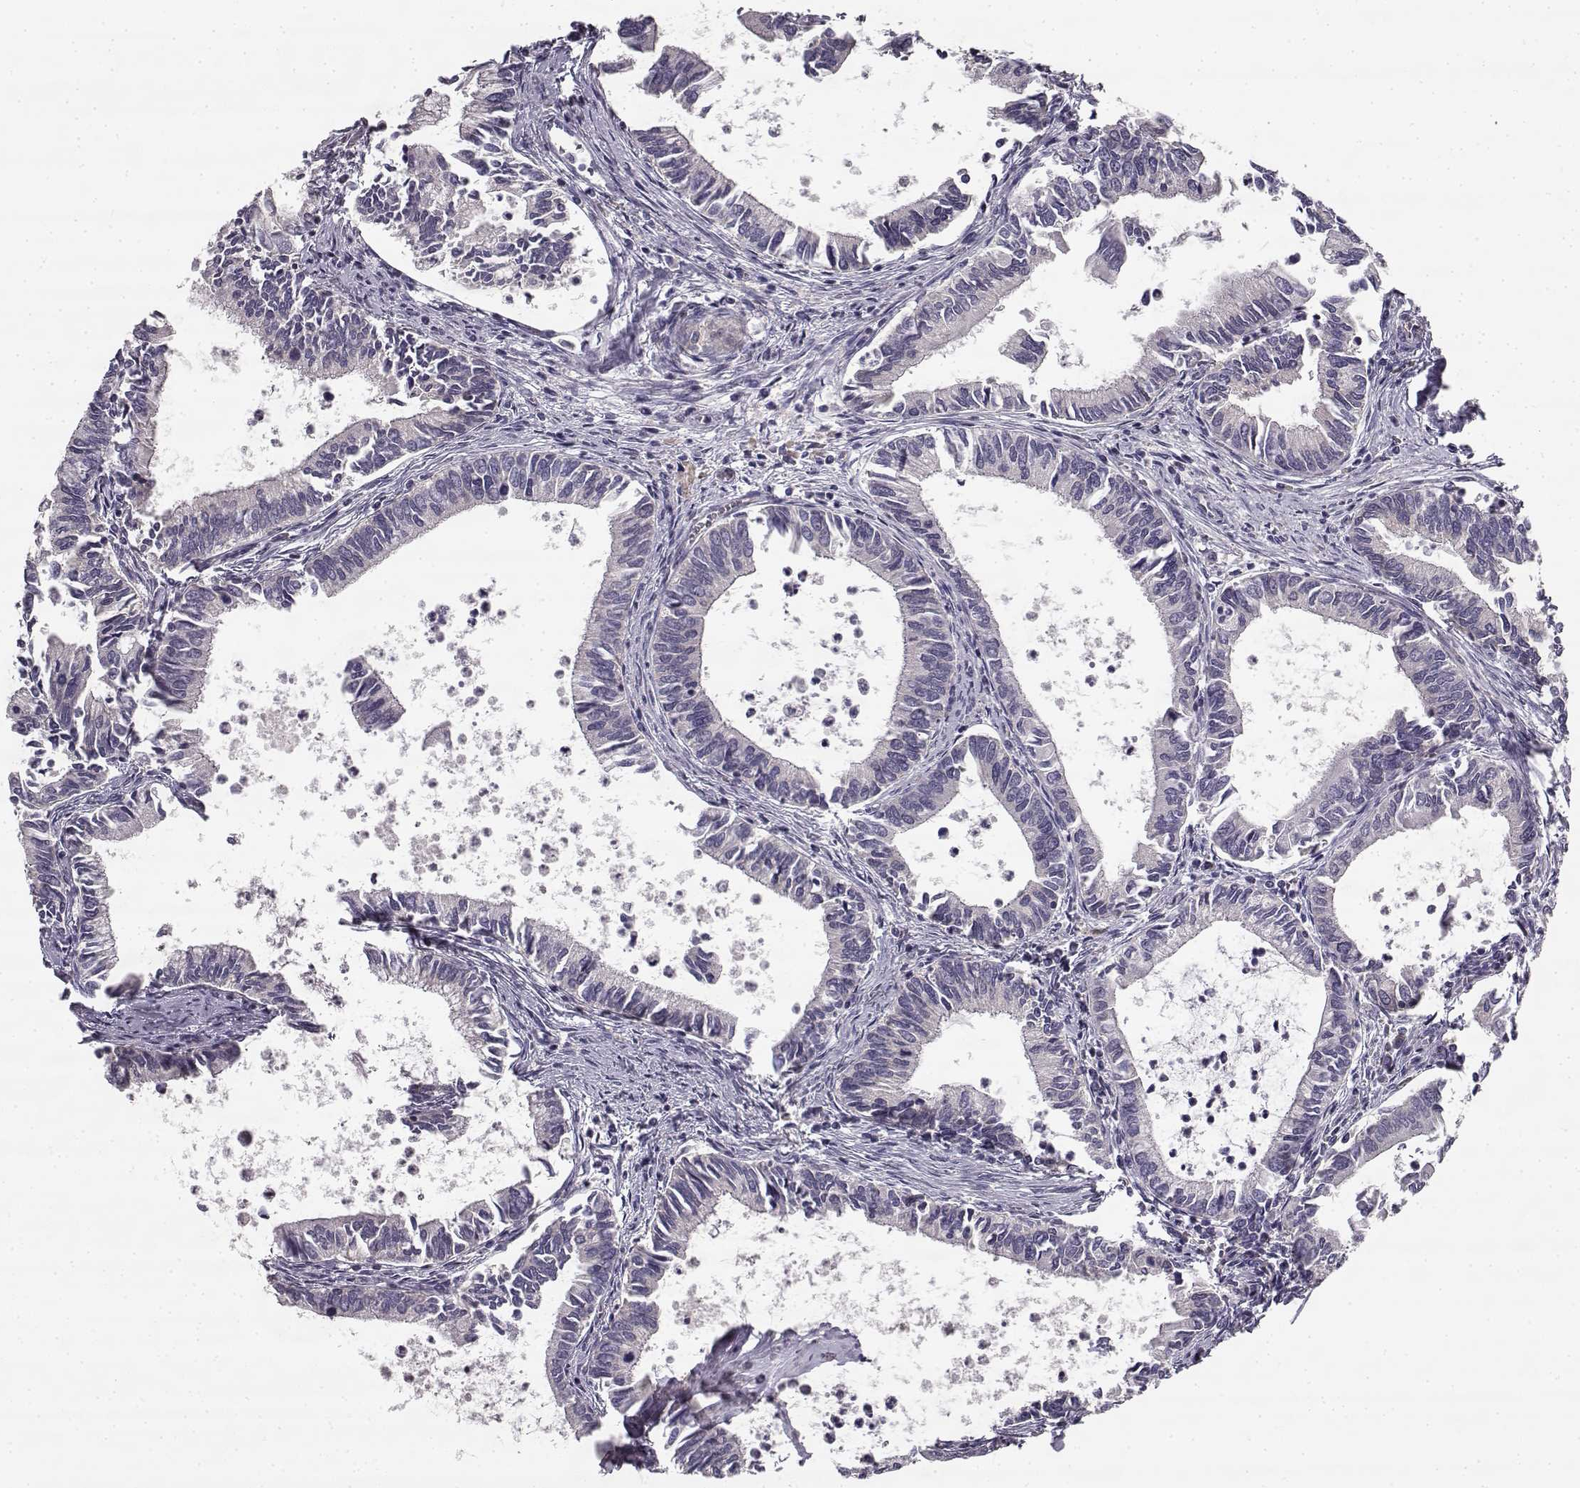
{"staining": {"intensity": "negative", "quantity": "none", "location": "none"}, "tissue": "cervical cancer", "cell_type": "Tumor cells", "image_type": "cancer", "snomed": [{"axis": "morphology", "description": "Adenocarcinoma, NOS"}, {"axis": "topography", "description": "Cervix"}], "caption": "Tumor cells are negative for protein expression in human cervical adenocarcinoma. (DAB IHC, high magnification).", "gene": "ERBB3", "patient": {"sex": "female", "age": 42}}